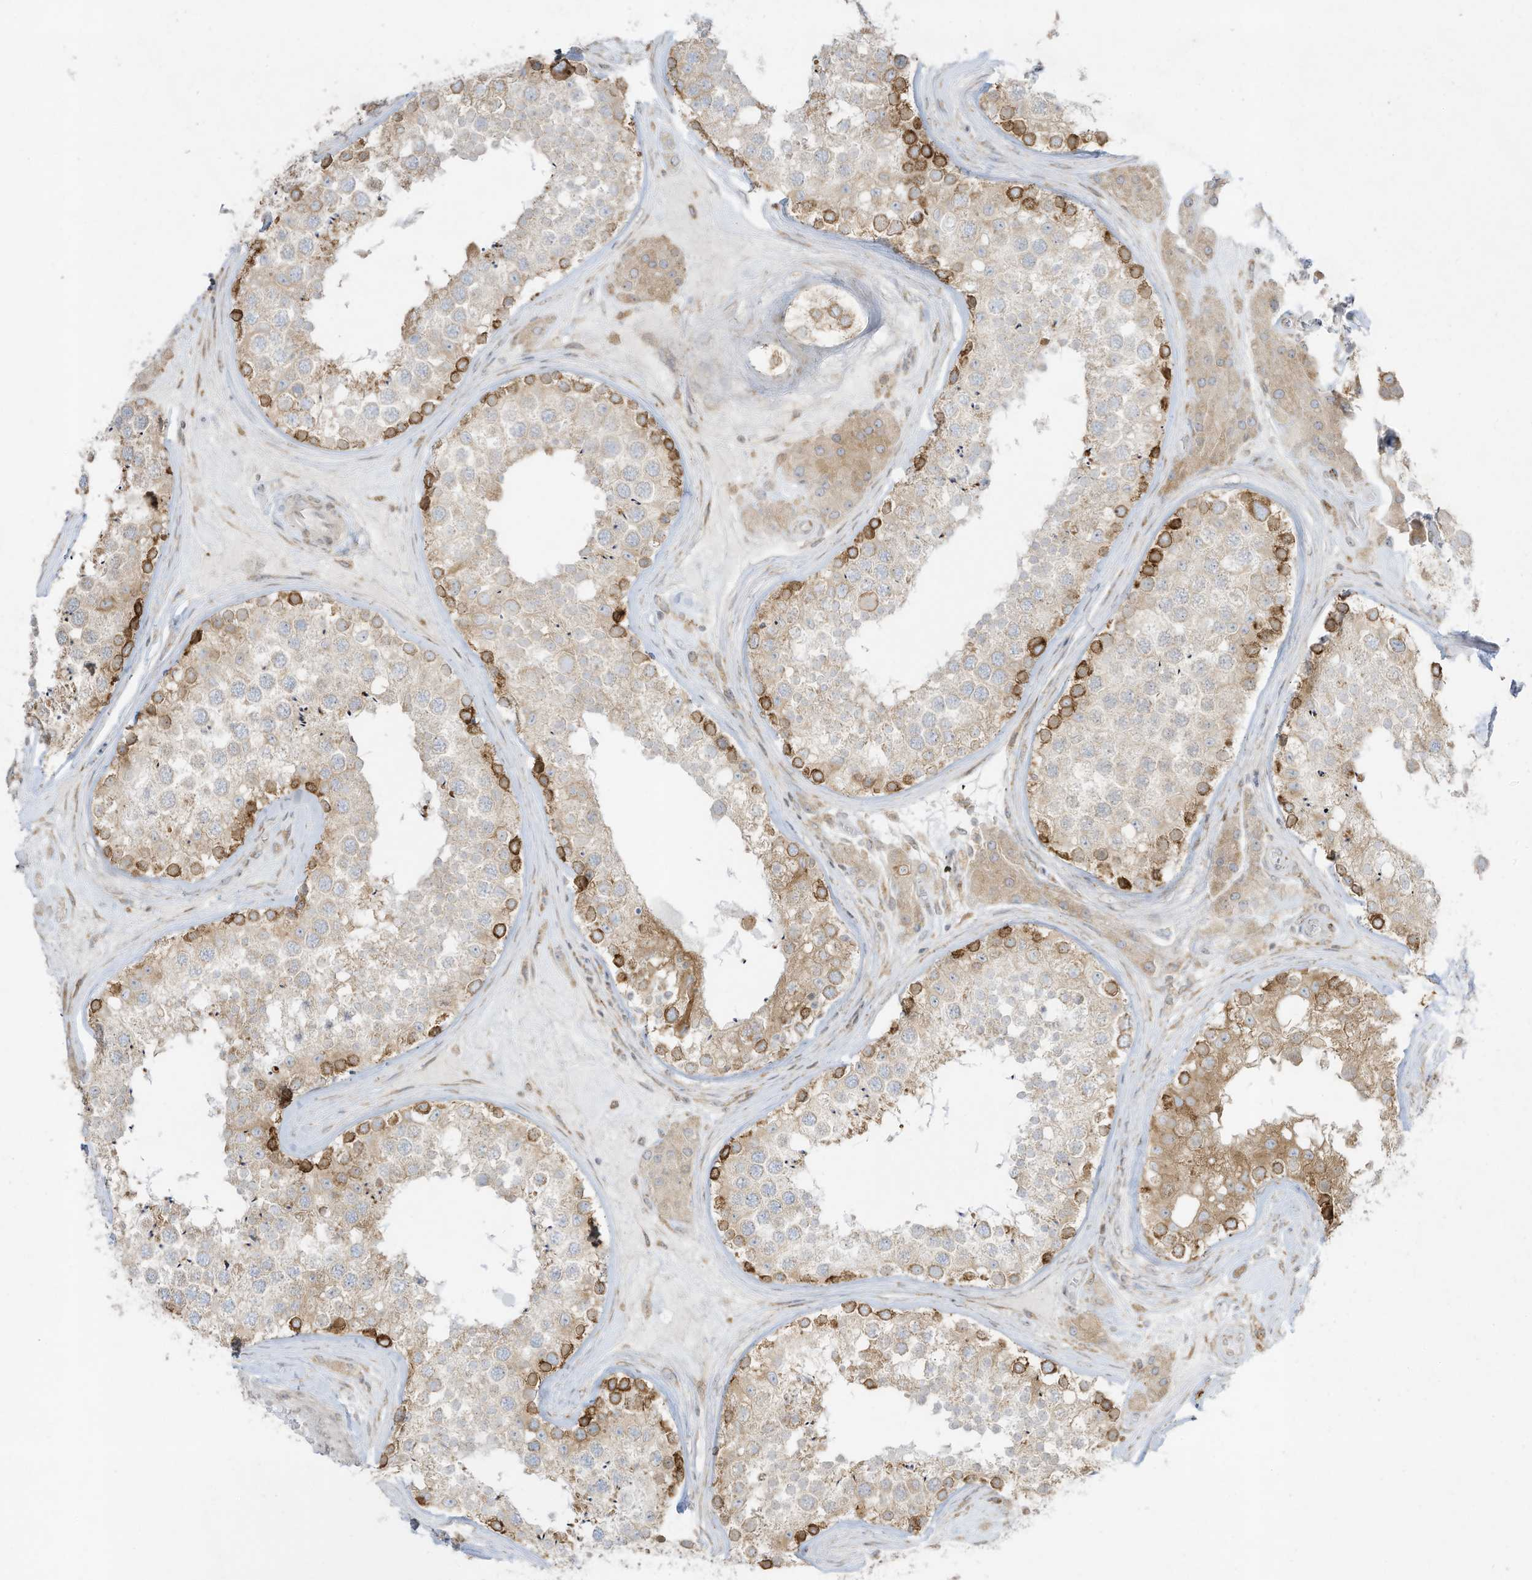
{"staining": {"intensity": "strong", "quantity": "<25%", "location": "cytoplasmic/membranous"}, "tissue": "testis", "cell_type": "Cells in seminiferous ducts", "image_type": "normal", "snomed": [{"axis": "morphology", "description": "Normal tissue, NOS"}, {"axis": "topography", "description": "Testis"}], "caption": "Immunohistochemistry (IHC) (DAB) staining of benign human testis reveals strong cytoplasmic/membranous protein staining in approximately <25% of cells in seminiferous ducts. The staining was performed using DAB to visualize the protein expression in brown, while the nuclei were stained in blue with hematoxylin (Magnification: 20x).", "gene": "PTK6", "patient": {"sex": "male", "age": 46}}